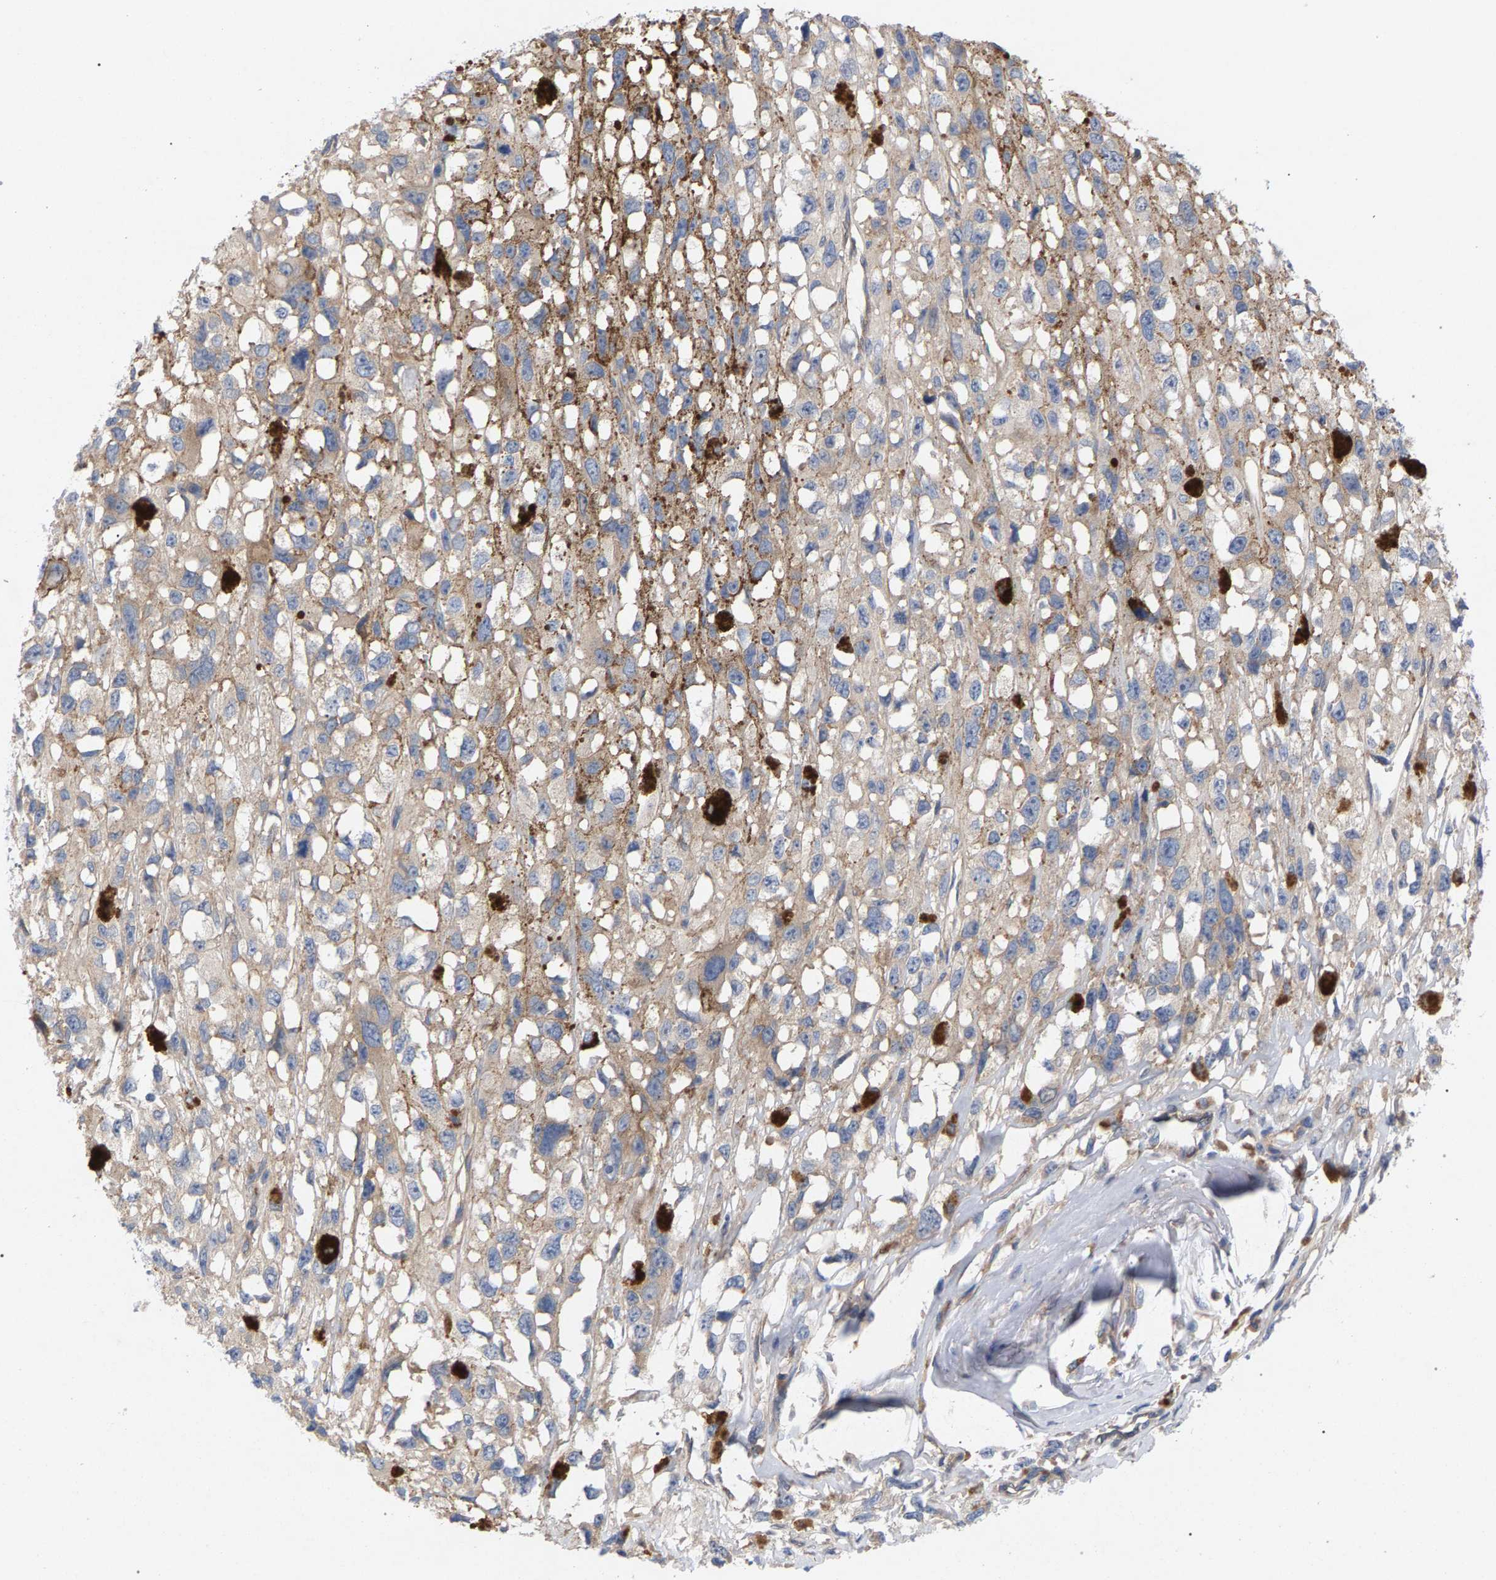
{"staining": {"intensity": "weak", "quantity": "<25%", "location": "cytoplasmic/membranous"}, "tissue": "melanoma", "cell_type": "Tumor cells", "image_type": "cancer", "snomed": [{"axis": "morphology", "description": "Malignant melanoma, Metastatic site"}, {"axis": "topography", "description": "Lymph node"}], "caption": "An IHC micrograph of melanoma is shown. There is no staining in tumor cells of melanoma.", "gene": "MAMDC2", "patient": {"sex": "male", "age": 59}}